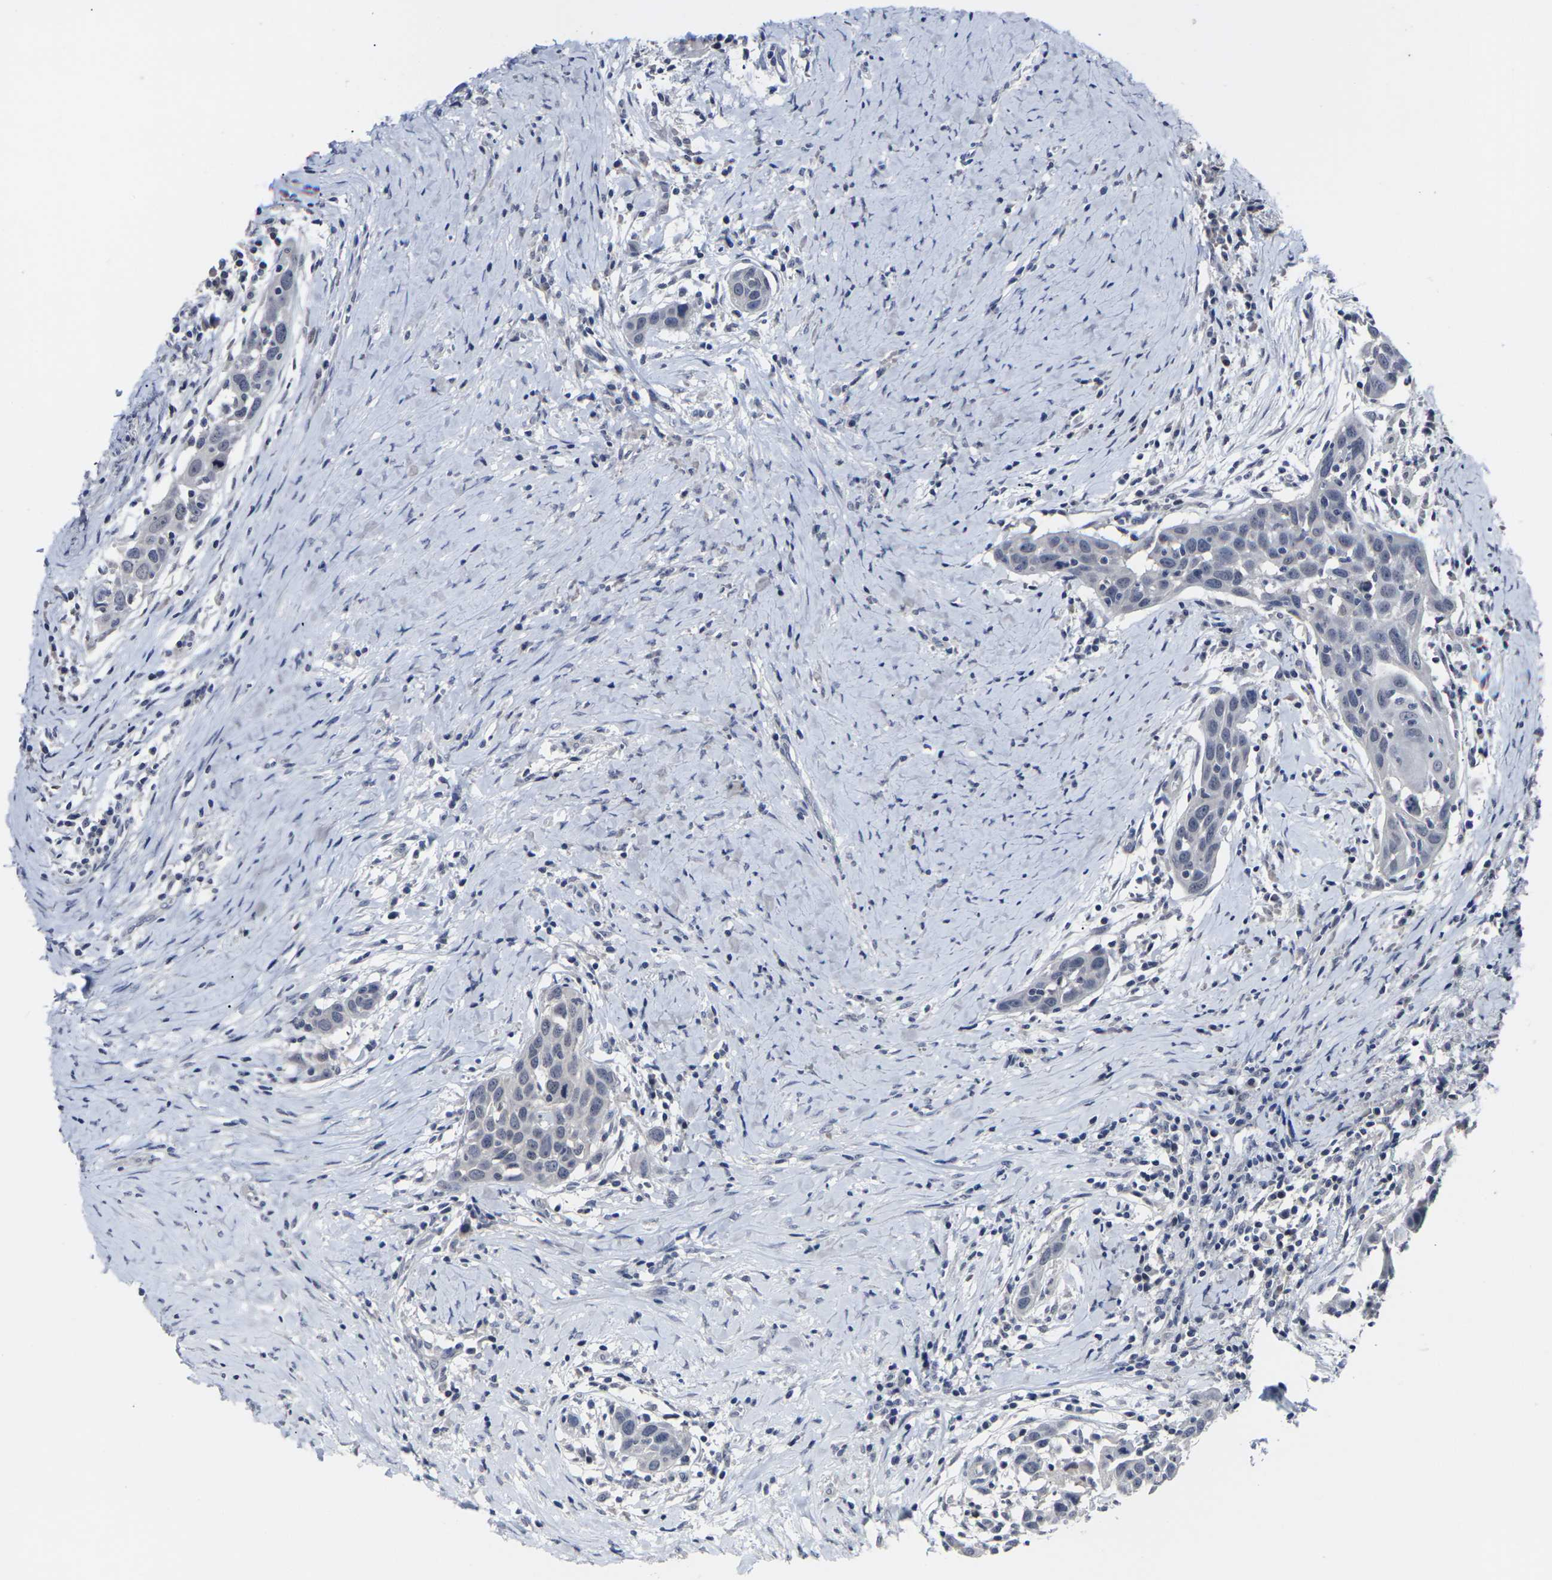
{"staining": {"intensity": "negative", "quantity": "none", "location": "none"}, "tissue": "head and neck cancer", "cell_type": "Tumor cells", "image_type": "cancer", "snomed": [{"axis": "morphology", "description": "Squamous cell carcinoma, NOS"}, {"axis": "topography", "description": "Oral tissue"}, {"axis": "topography", "description": "Head-Neck"}], "caption": "Immunohistochemistry histopathology image of head and neck cancer (squamous cell carcinoma) stained for a protein (brown), which displays no positivity in tumor cells.", "gene": "MSANTD4", "patient": {"sex": "female", "age": 50}}